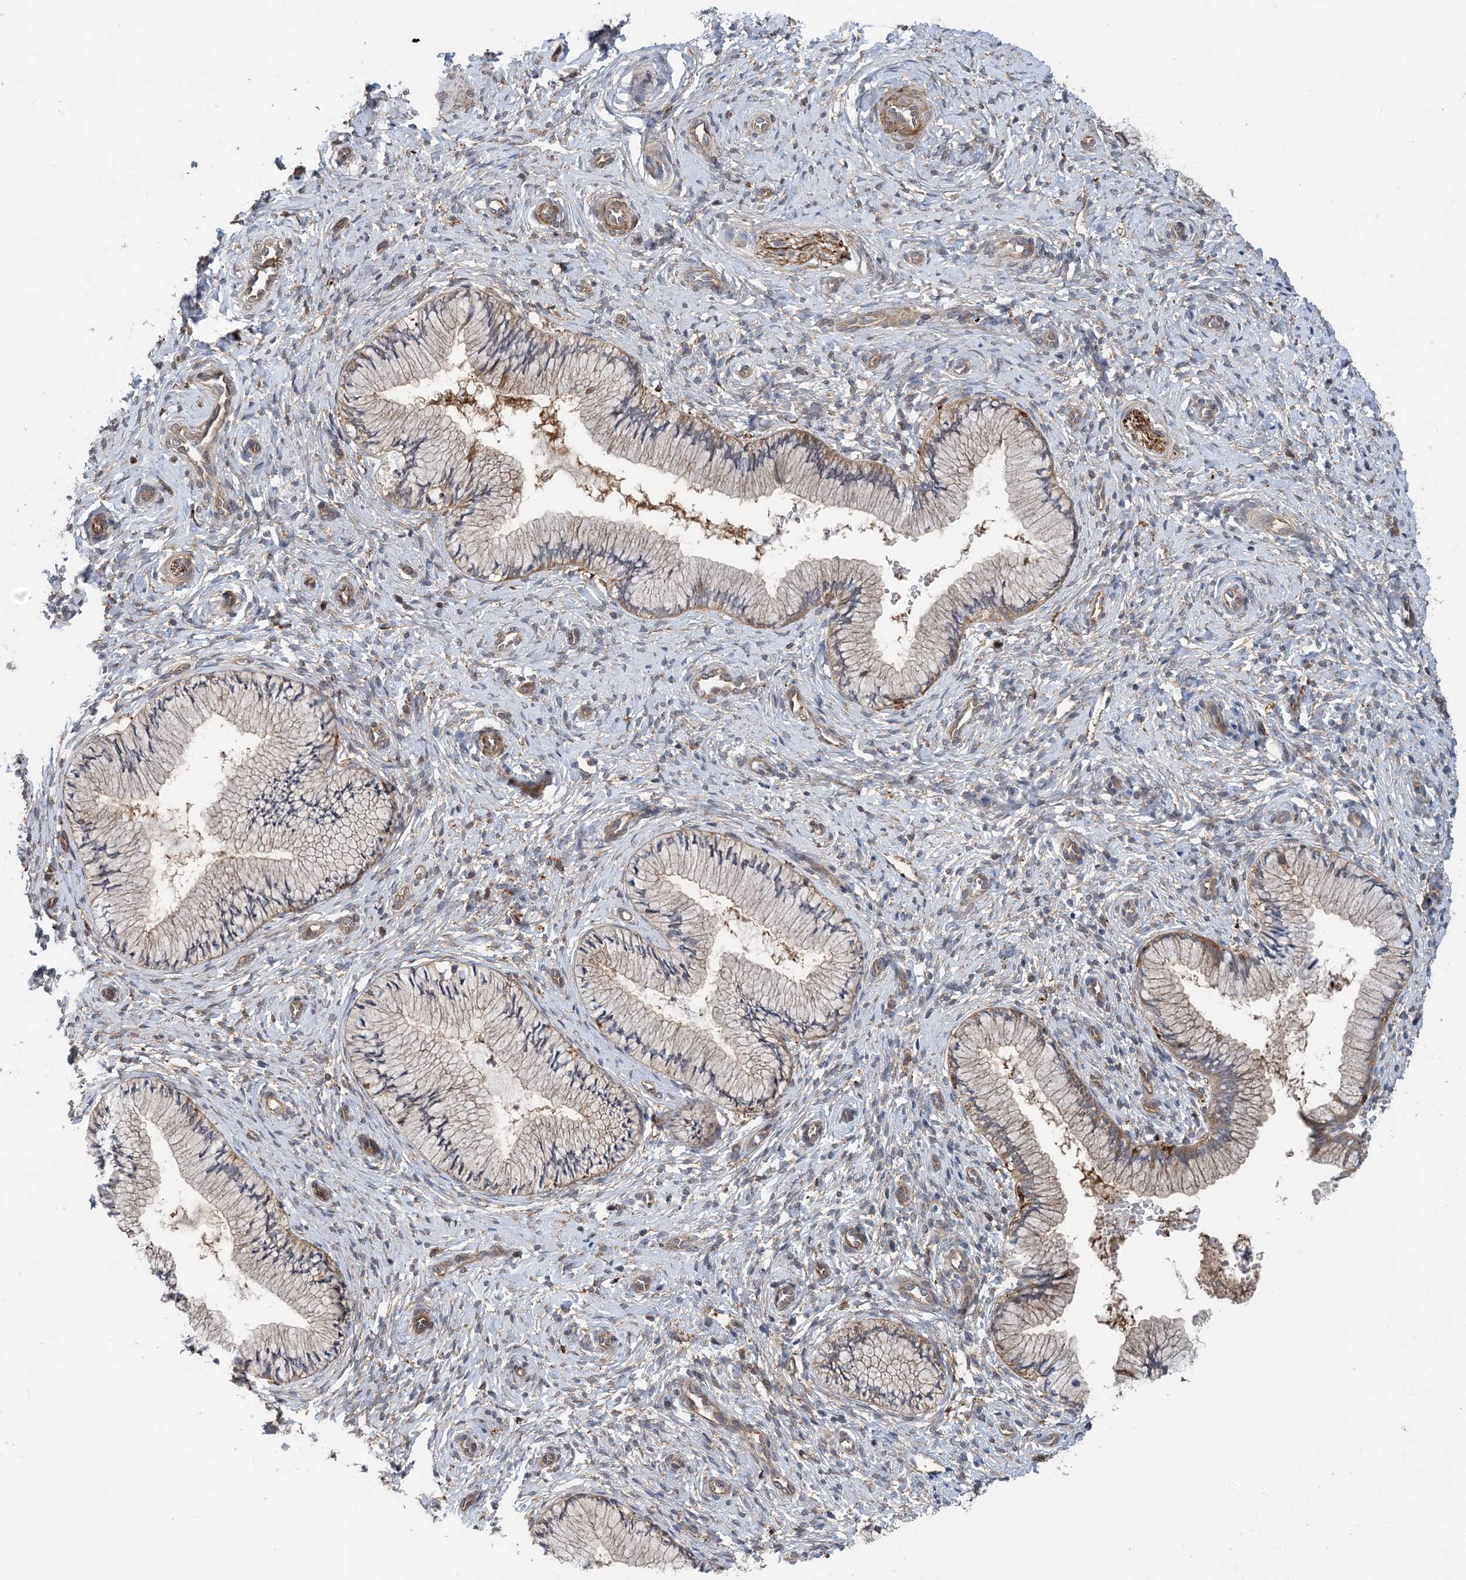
{"staining": {"intensity": "weak", "quantity": ">75%", "location": "cytoplasmic/membranous"}, "tissue": "cervix", "cell_type": "Glandular cells", "image_type": "normal", "snomed": [{"axis": "morphology", "description": "Normal tissue, NOS"}, {"axis": "topography", "description": "Cervix"}], "caption": "Immunohistochemistry (DAB) staining of unremarkable human cervix displays weak cytoplasmic/membranous protein positivity in about >75% of glandular cells.", "gene": "HS1BP3", "patient": {"sex": "female", "age": 27}}